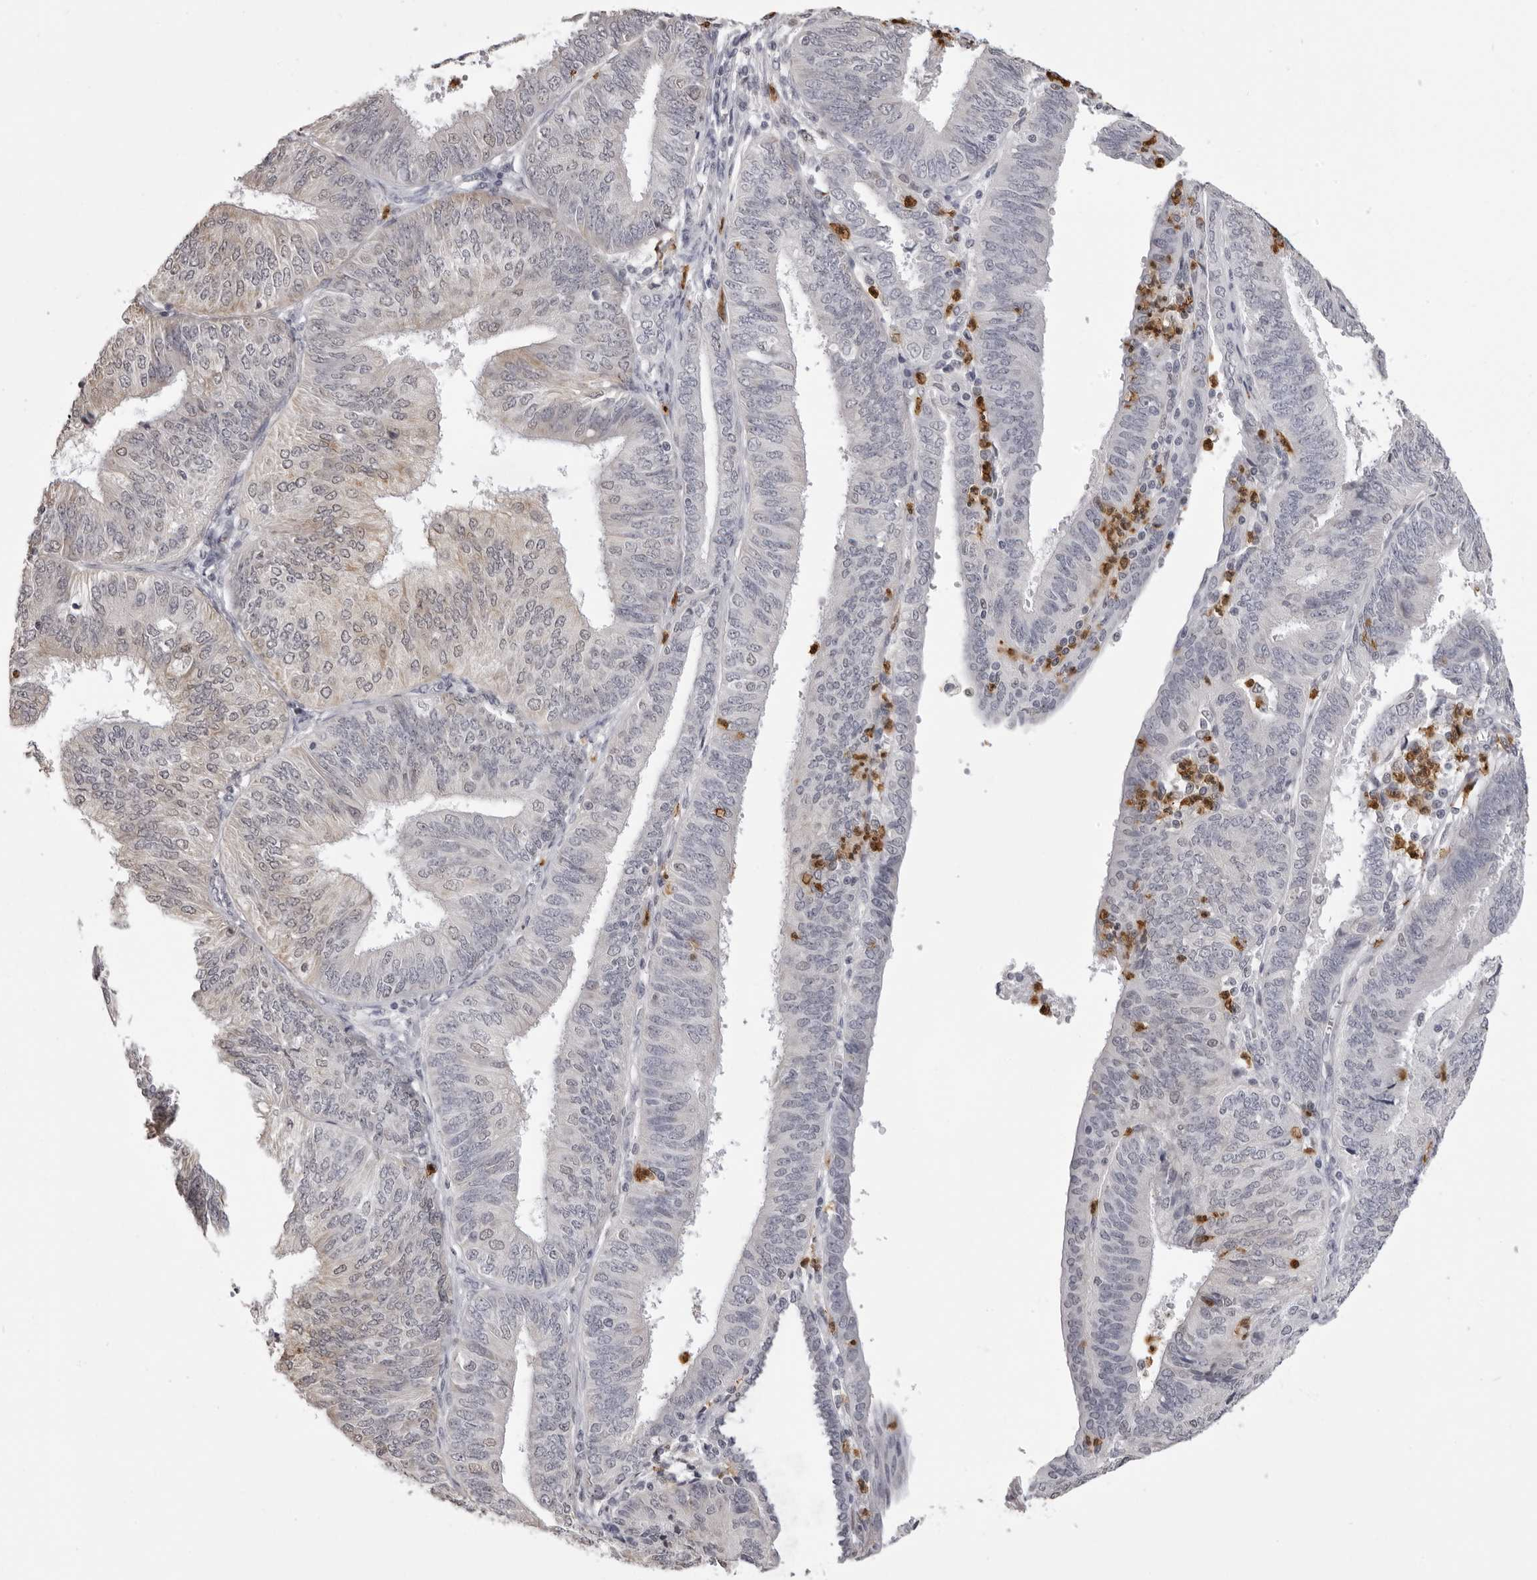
{"staining": {"intensity": "negative", "quantity": "none", "location": "none"}, "tissue": "endometrial cancer", "cell_type": "Tumor cells", "image_type": "cancer", "snomed": [{"axis": "morphology", "description": "Adenocarcinoma, NOS"}, {"axis": "topography", "description": "Endometrium"}], "caption": "This is an IHC photomicrograph of endometrial cancer (adenocarcinoma). There is no expression in tumor cells.", "gene": "IL31", "patient": {"sex": "female", "age": 58}}